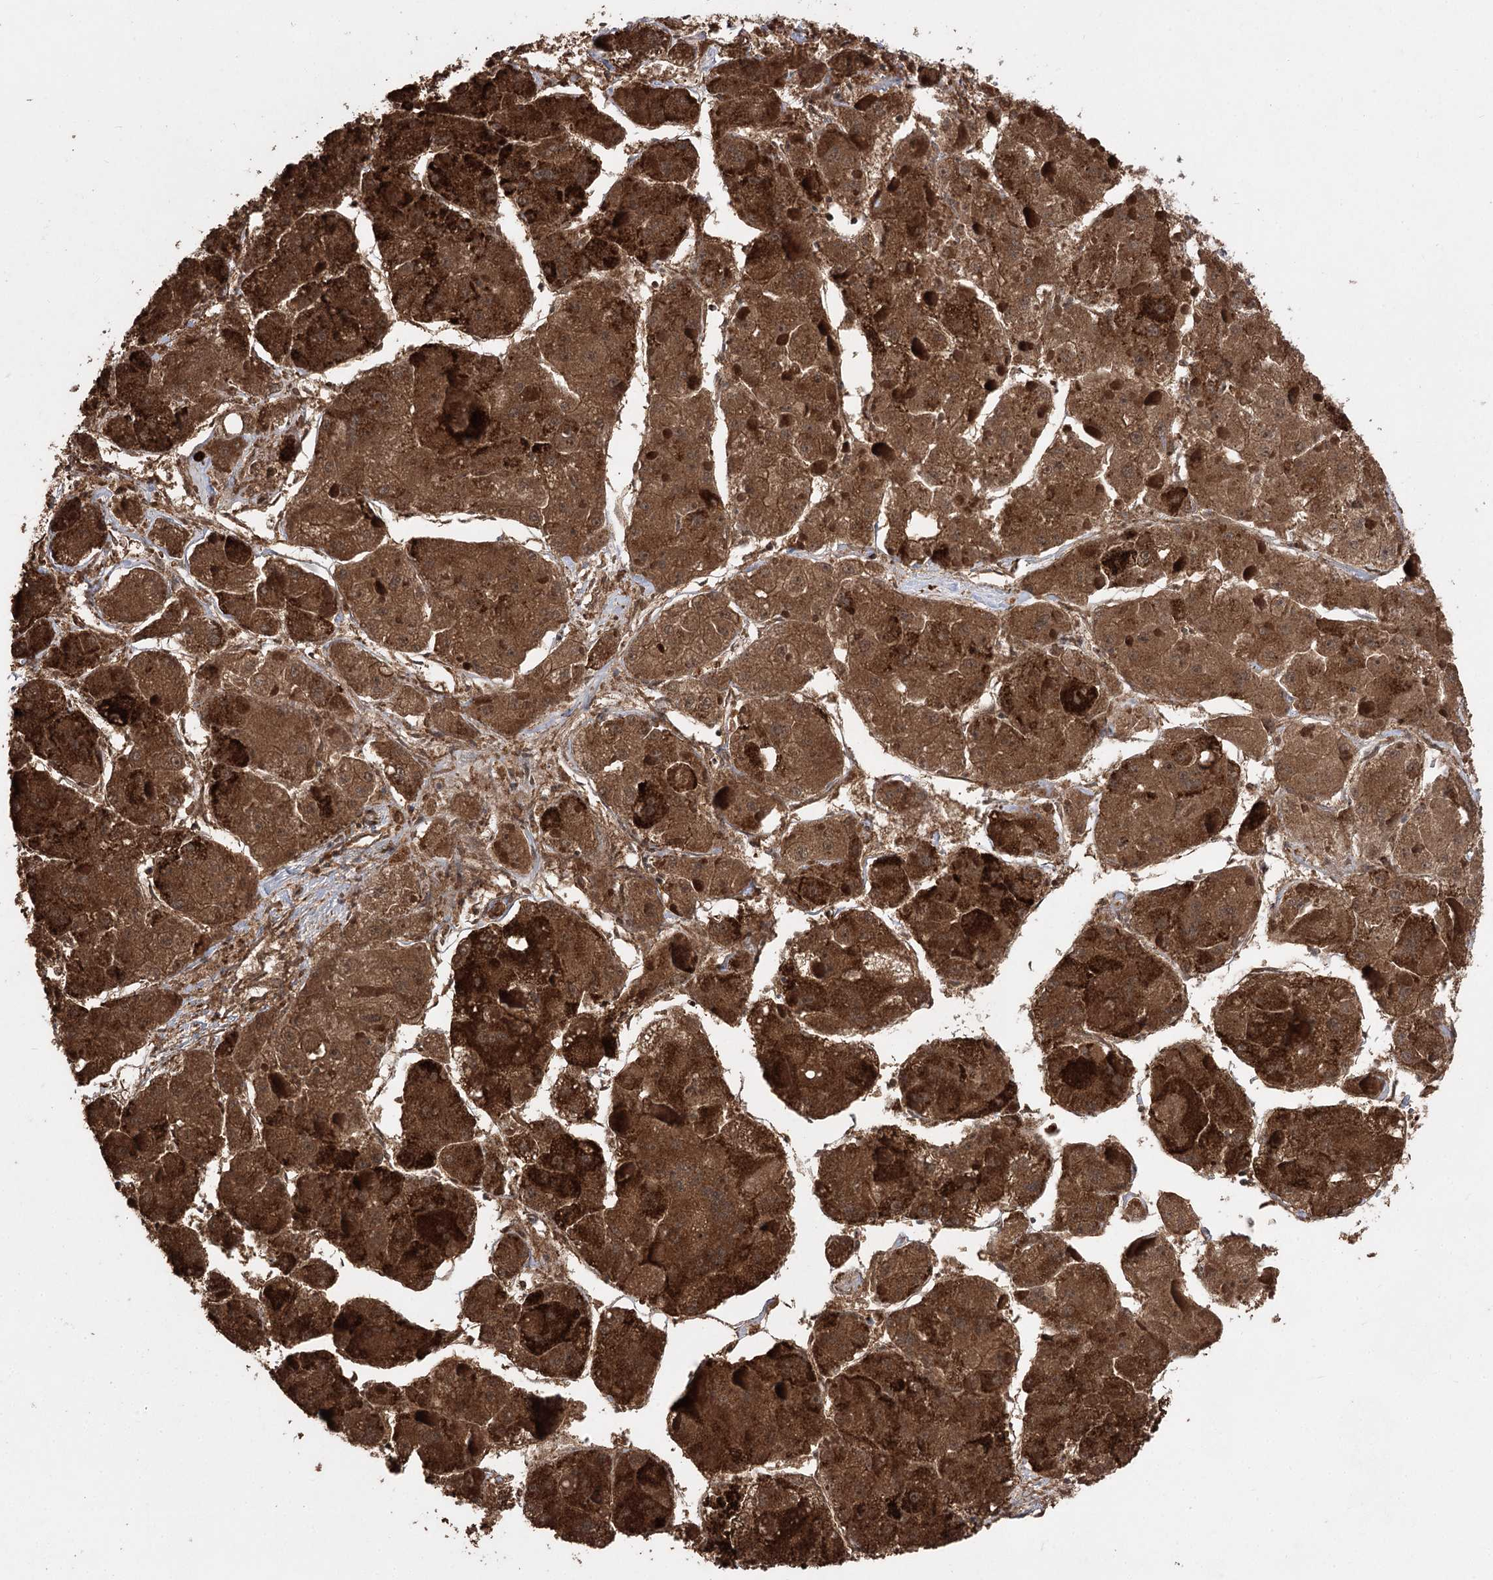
{"staining": {"intensity": "strong", "quantity": ">75%", "location": "cytoplasmic/membranous"}, "tissue": "liver cancer", "cell_type": "Tumor cells", "image_type": "cancer", "snomed": [{"axis": "morphology", "description": "Carcinoma, Hepatocellular, NOS"}, {"axis": "topography", "description": "Liver"}], "caption": "DAB (3,3'-diaminobenzidine) immunohistochemical staining of human liver cancer (hepatocellular carcinoma) exhibits strong cytoplasmic/membranous protein staining in approximately >75% of tumor cells.", "gene": "TENM2", "patient": {"sex": "female", "age": 73}}